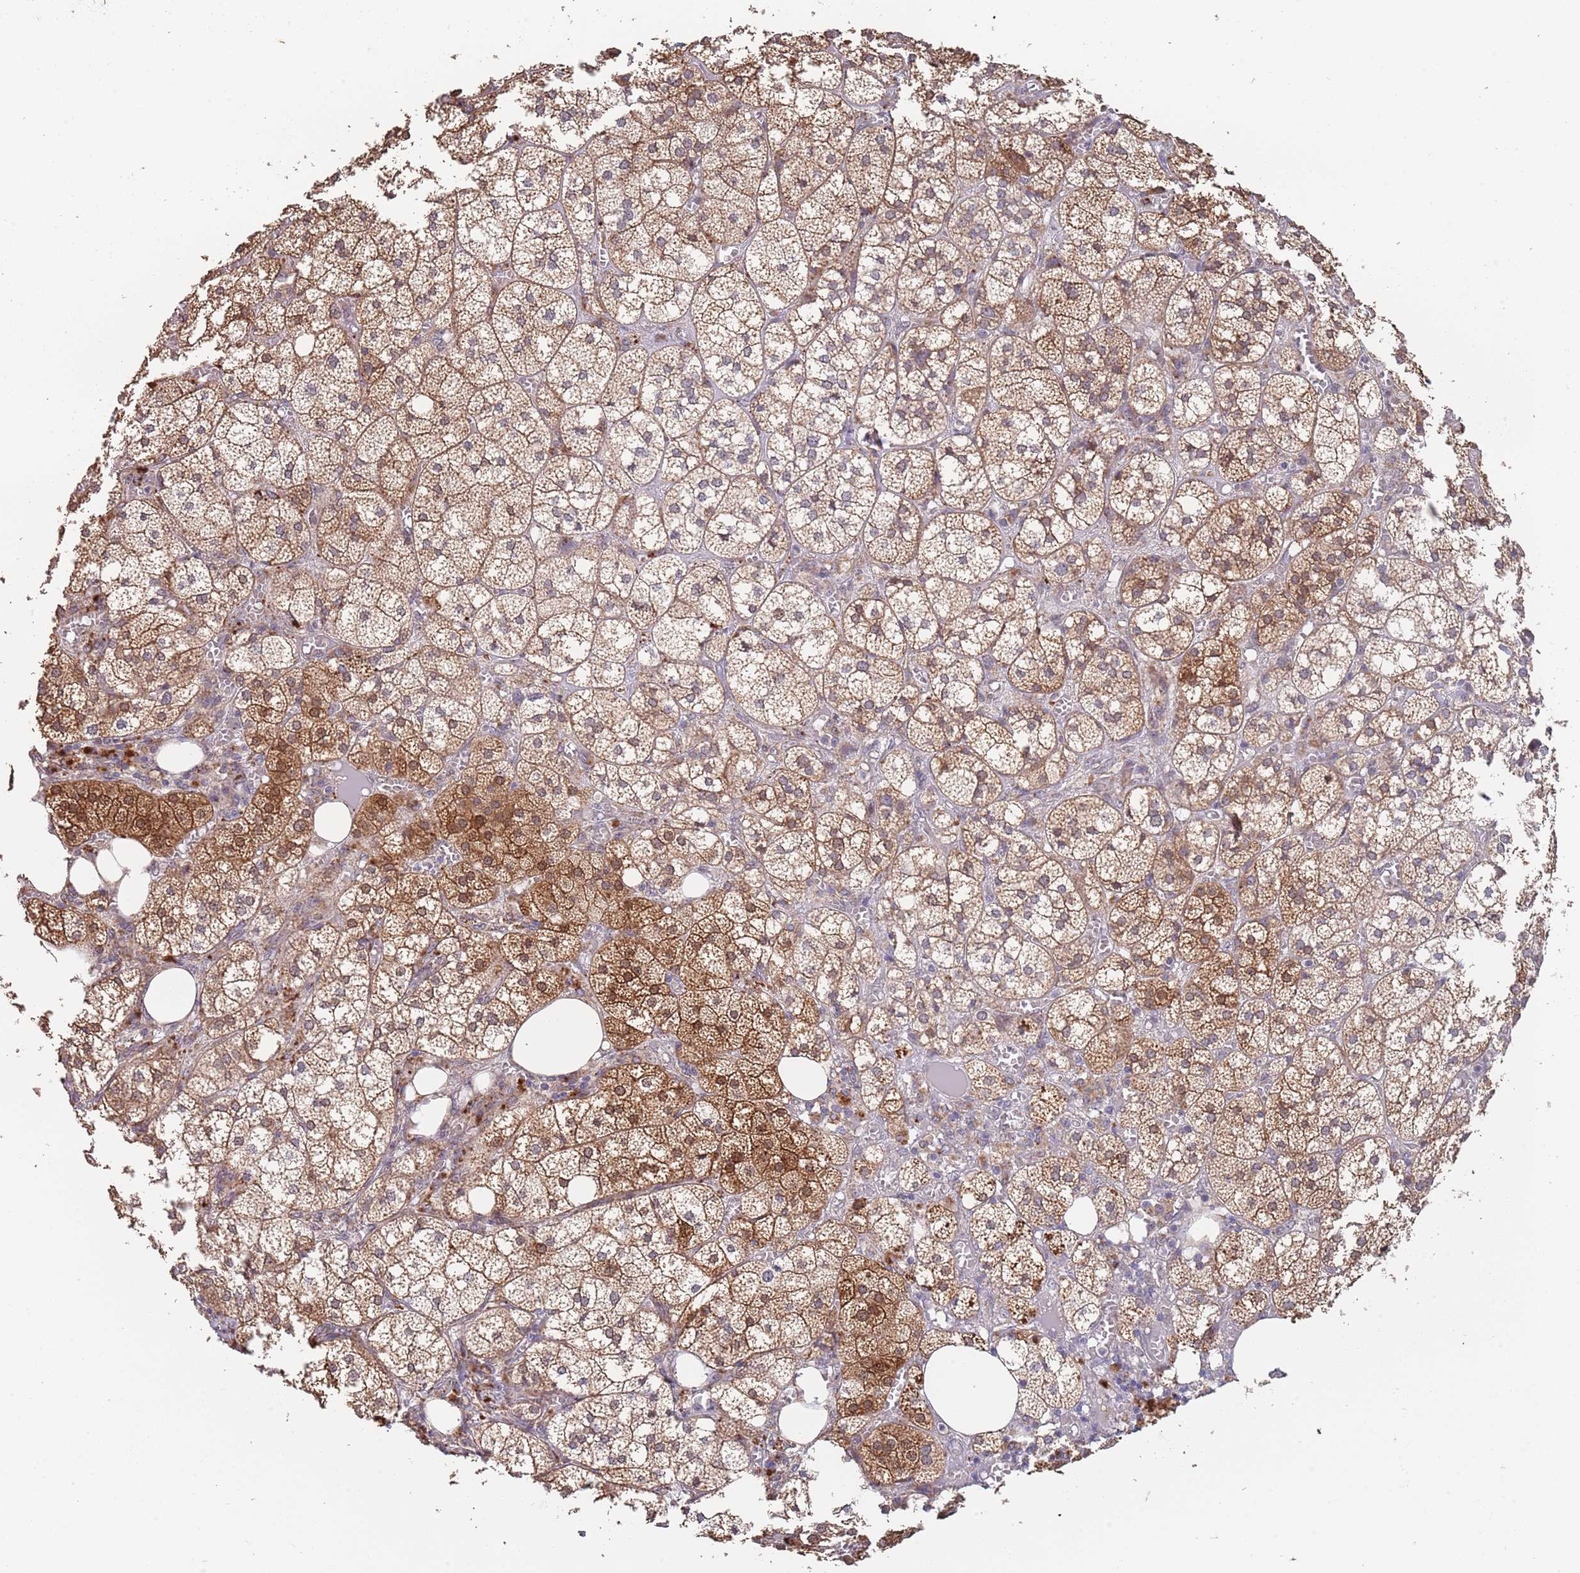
{"staining": {"intensity": "moderate", "quantity": ">75%", "location": "cytoplasmic/membranous"}, "tissue": "adrenal gland", "cell_type": "Glandular cells", "image_type": "normal", "snomed": [{"axis": "morphology", "description": "Normal tissue, NOS"}, {"axis": "topography", "description": "Adrenal gland"}], "caption": "Human adrenal gland stained for a protein (brown) exhibits moderate cytoplasmic/membranous positive expression in about >75% of glandular cells.", "gene": "TMEM64", "patient": {"sex": "female", "age": 61}}